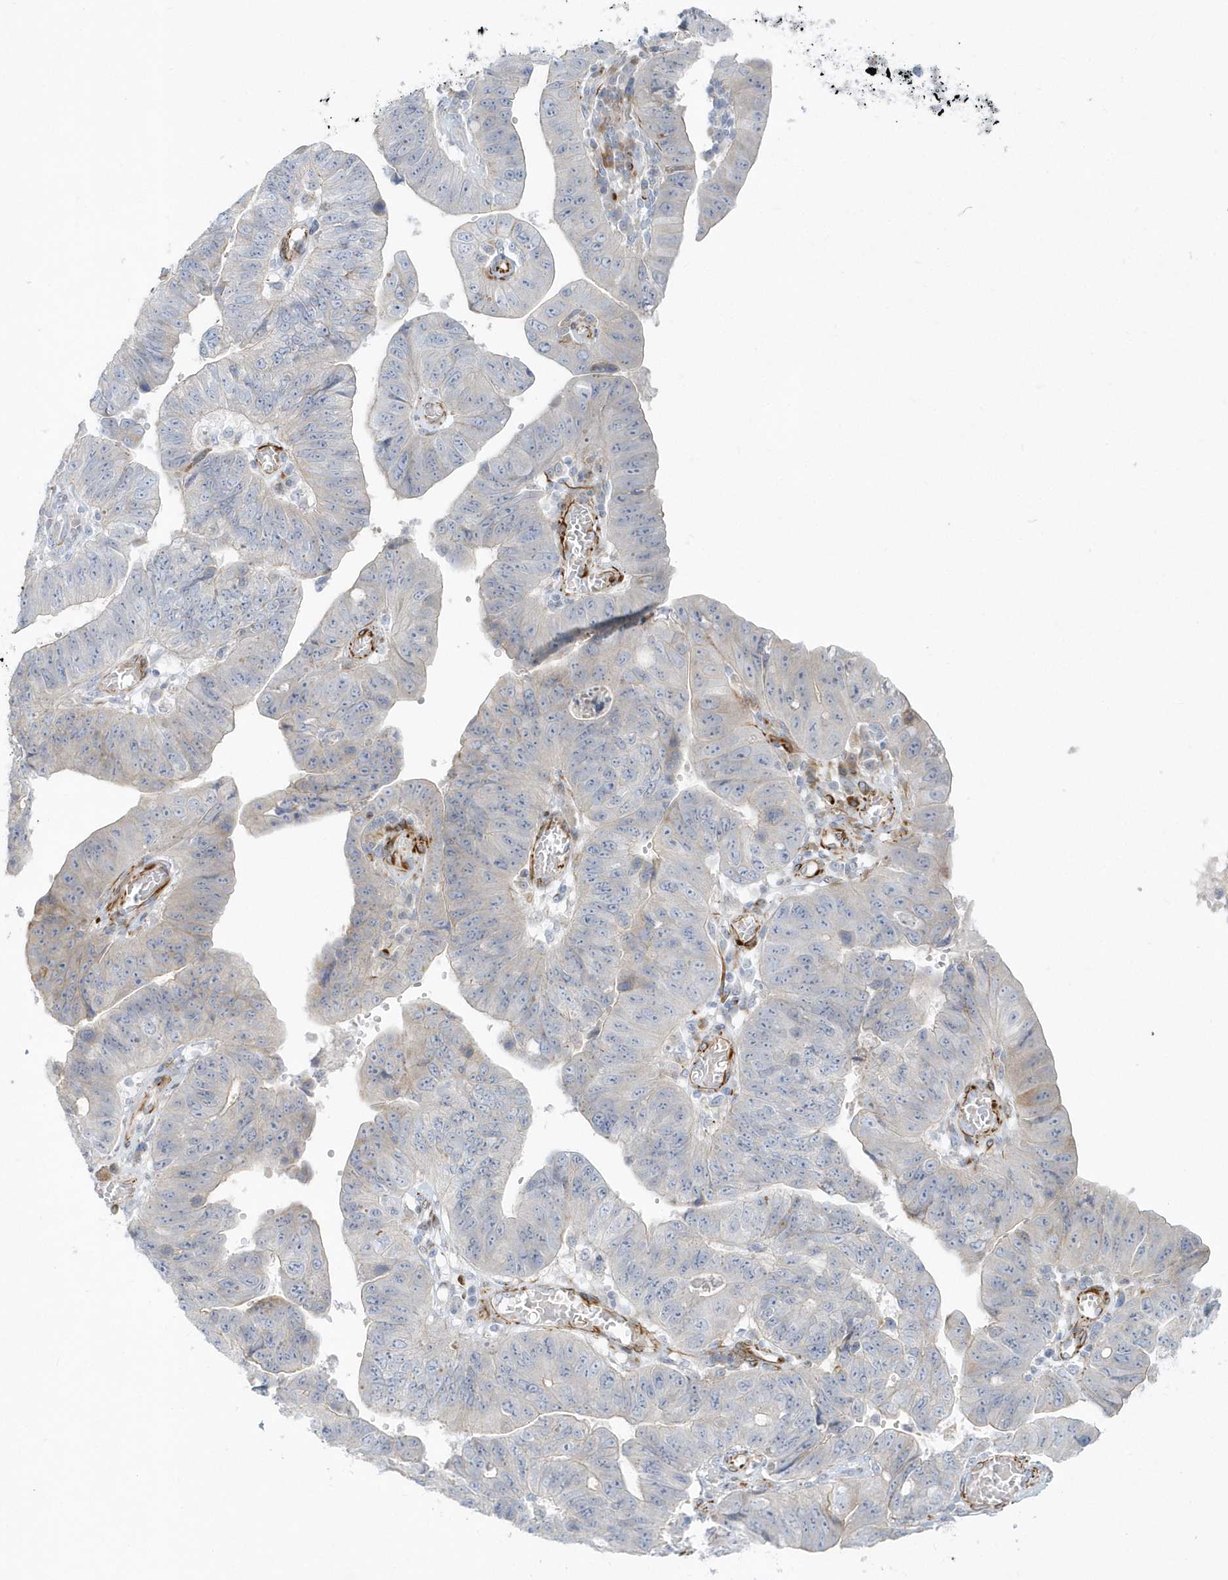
{"staining": {"intensity": "moderate", "quantity": "<25%", "location": "cytoplasmic/membranous"}, "tissue": "stomach cancer", "cell_type": "Tumor cells", "image_type": "cancer", "snomed": [{"axis": "morphology", "description": "Adenocarcinoma, NOS"}, {"axis": "topography", "description": "Stomach"}], "caption": "Immunohistochemistry of stomach cancer (adenocarcinoma) demonstrates low levels of moderate cytoplasmic/membranous expression in approximately <25% of tumor cells.", "gene": "PPIL6", "patient": {"sex": "male", "age": 59}}